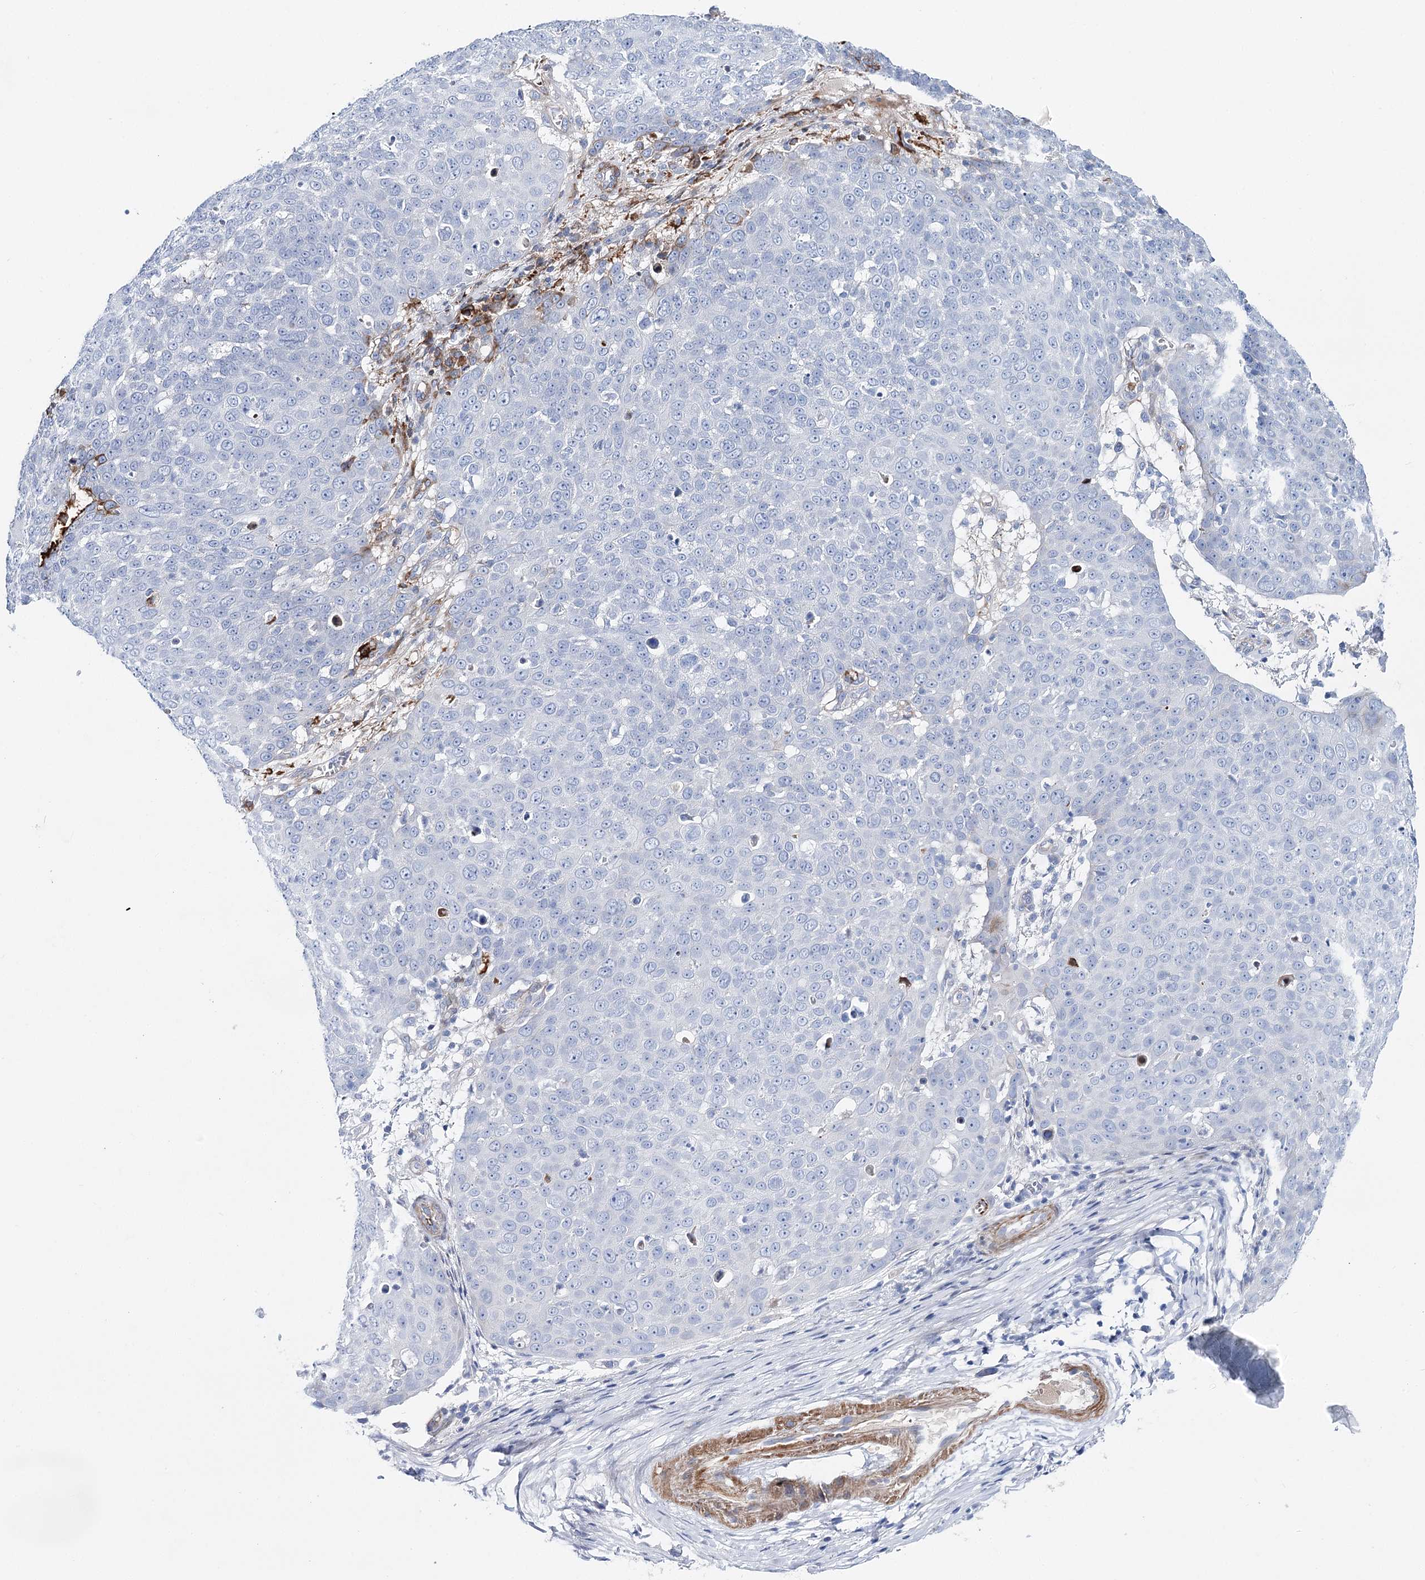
{"staining": {"intensity": "negative", "quantity": "none", "location": "none"}, "tissue": "skin cancer", "cell_type": "Tumor cells", "image_type": "cancer", "snomed": [{"axis": "morphology", "description": "Squamous cell carcinoma, NOS"}, {"axis": "topography", "description": "Skin"}], "caption": "An image of skin squamous cell carcinoma stained for a protein demonstrates no brown staining in tumor cells.", "gene": "ANKRD23", "patient": {"sex": "male", "age": 71}}